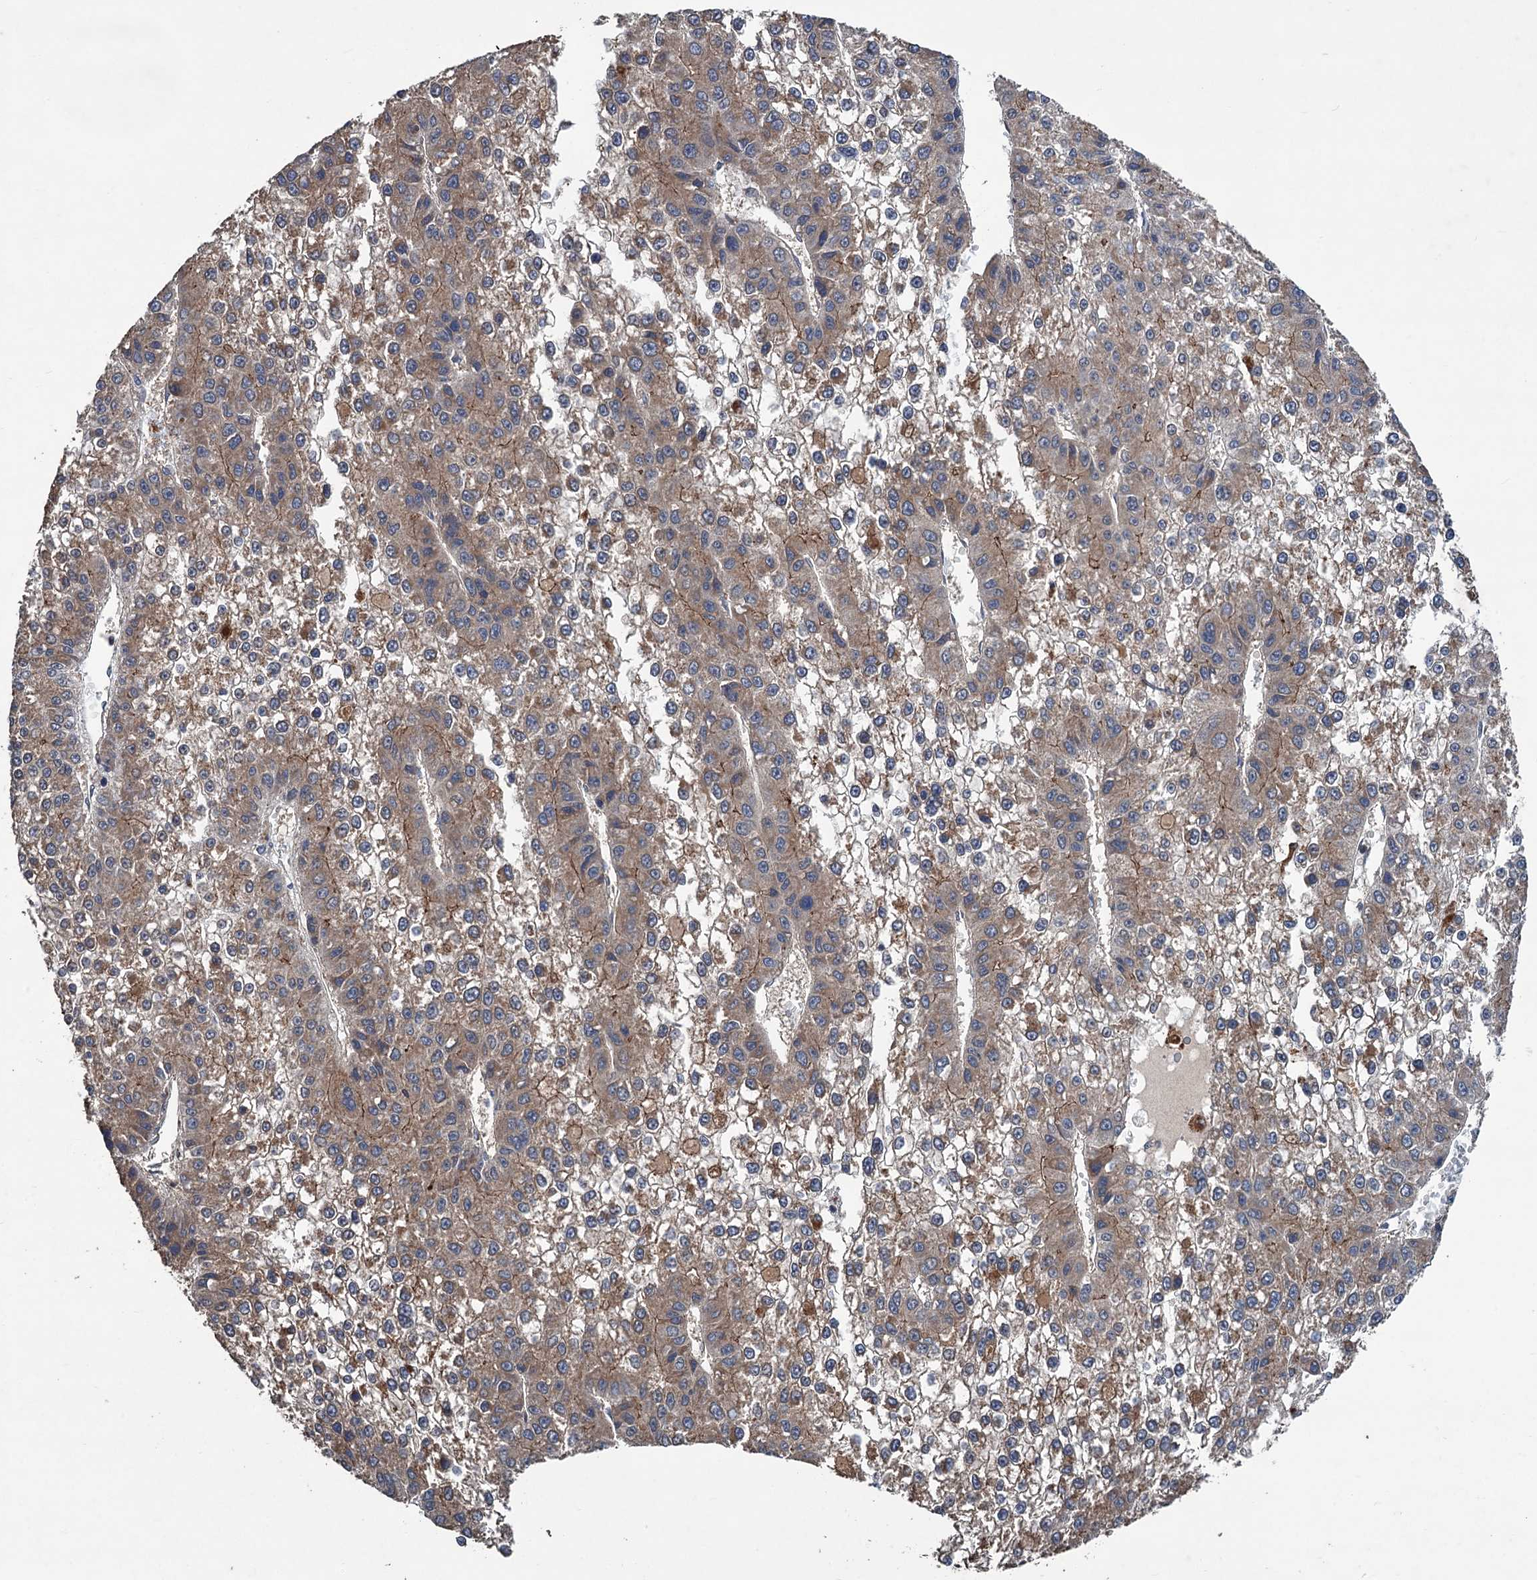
{"staining": {"intensity": "weak", "quantity": ">75%", "location": "cytoplasmic/membranous"}, "tissue": "liver cancer", "cell_type": "Tumor cells", "image_type": "cancer", "snomed": [{"axis": "morphology", "description": "Carcinoma, Hepatocellular, NOS"}, {"axis": "topography", "description": "Liver"}], "caption": "Tumor cells reveal weak cytoplasmic/membranous positivity in about >75% of cells in hepatocellular carcinoma (liver).", "gene": "DGLUCY", "patient": {"sex": "female", "age": 73}}